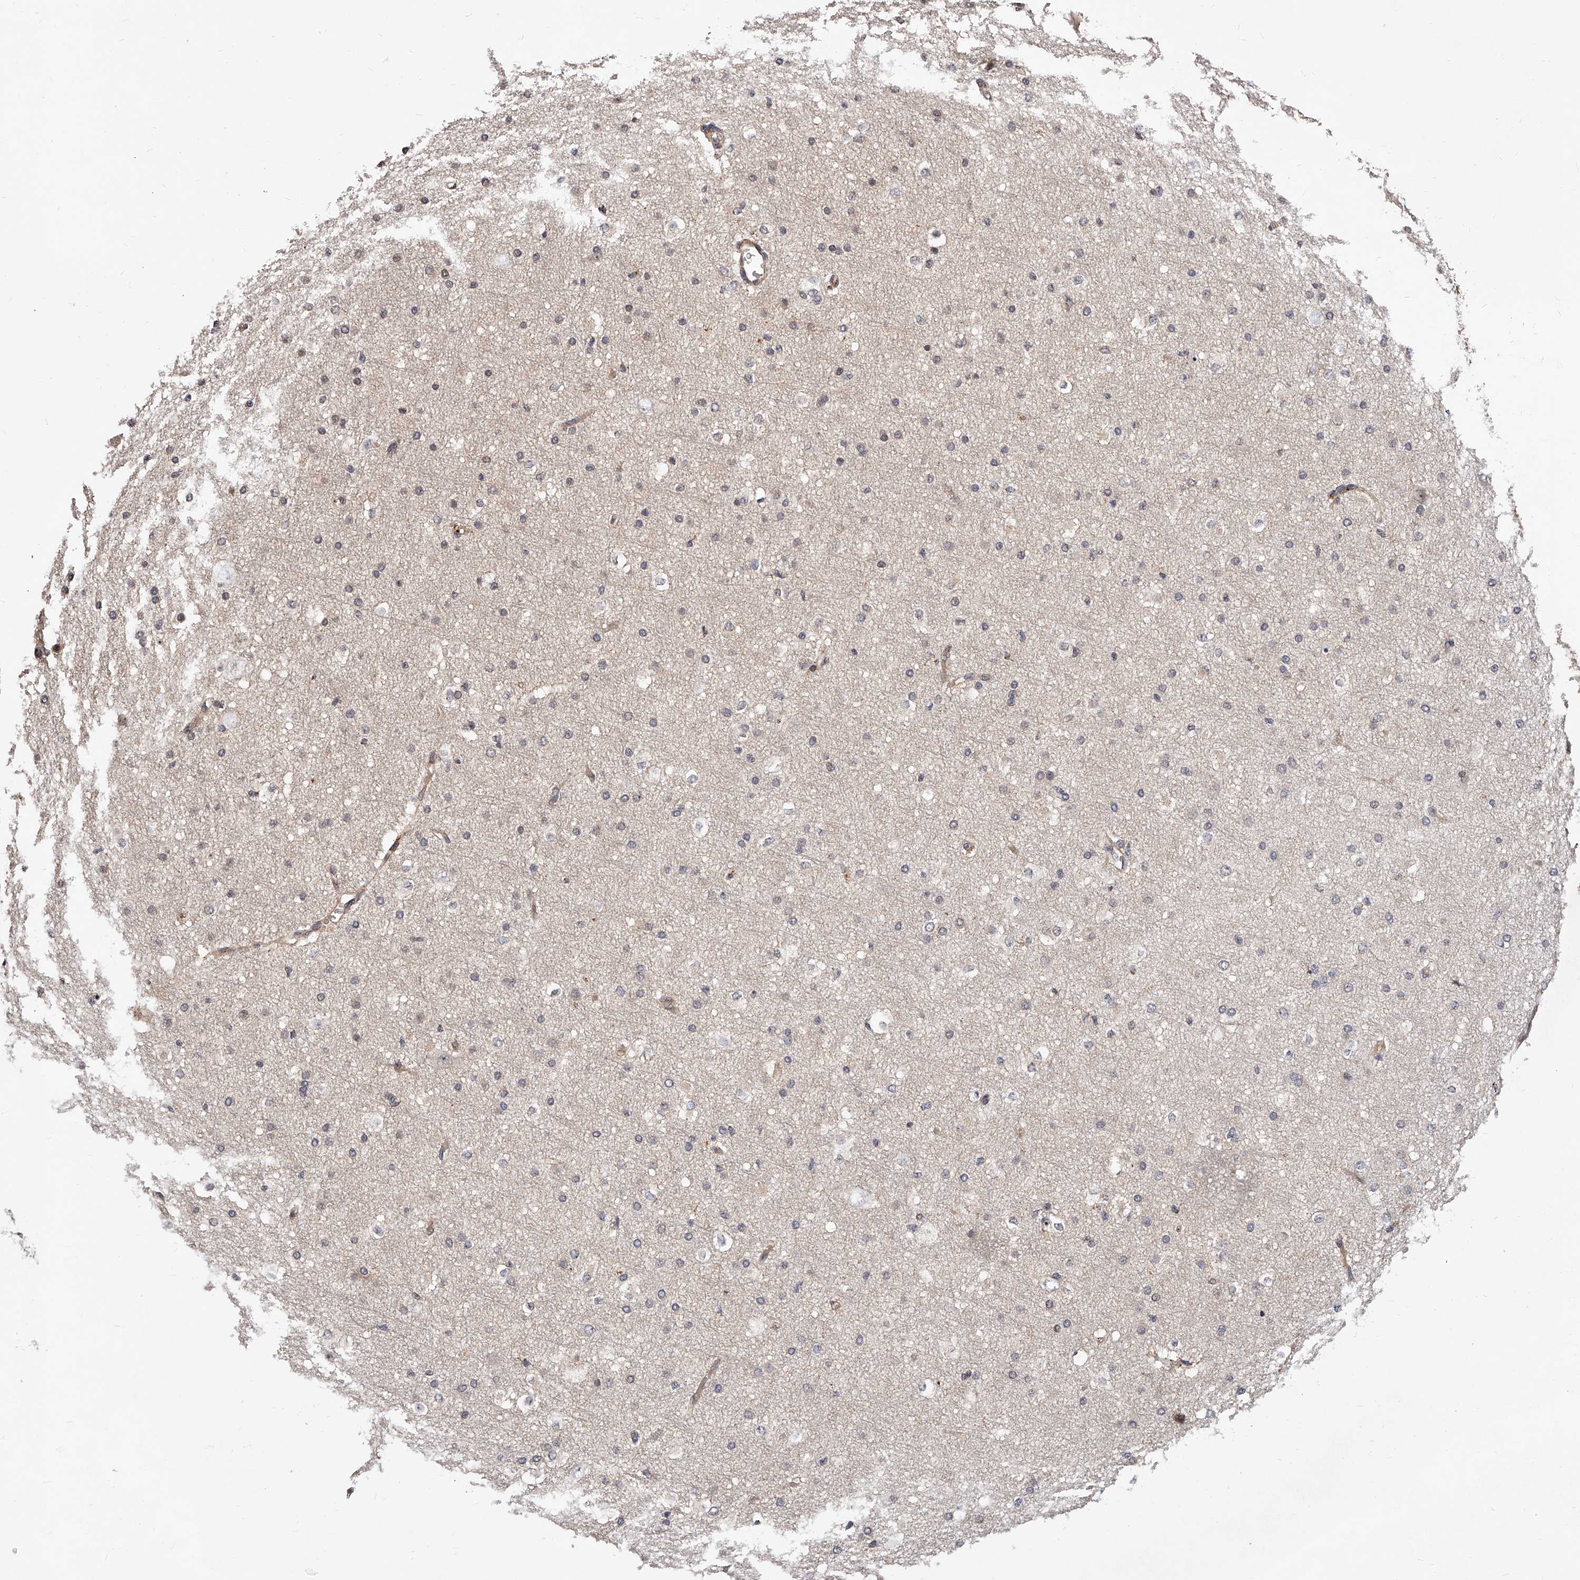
{"staining": {"intensity": "moderate", "quantity": ">75%", "location": "nuclear"}, "tissue": "cerebral cortex", "cell_type": "Endothelial cells", "image_type": "normal", "snomed": [{"axis": "morphology", "description": "Normal tissue, NOS"}, {"axis": "morphology", "description": "Developmental malformation"}, {"axis": "topography", "description": "Cerebral cortex"}], "caption": "Immunohistochemistry (IHC) (DAB (3,3'-diaminobenzidine)) staining of unremarkable human cerebral cortex exhibits moderate nuclear protein positivity in approximately >75% of endothelial cells.", "gene": "ZNF502", "patient": {"sex": "female", "age": 30}}